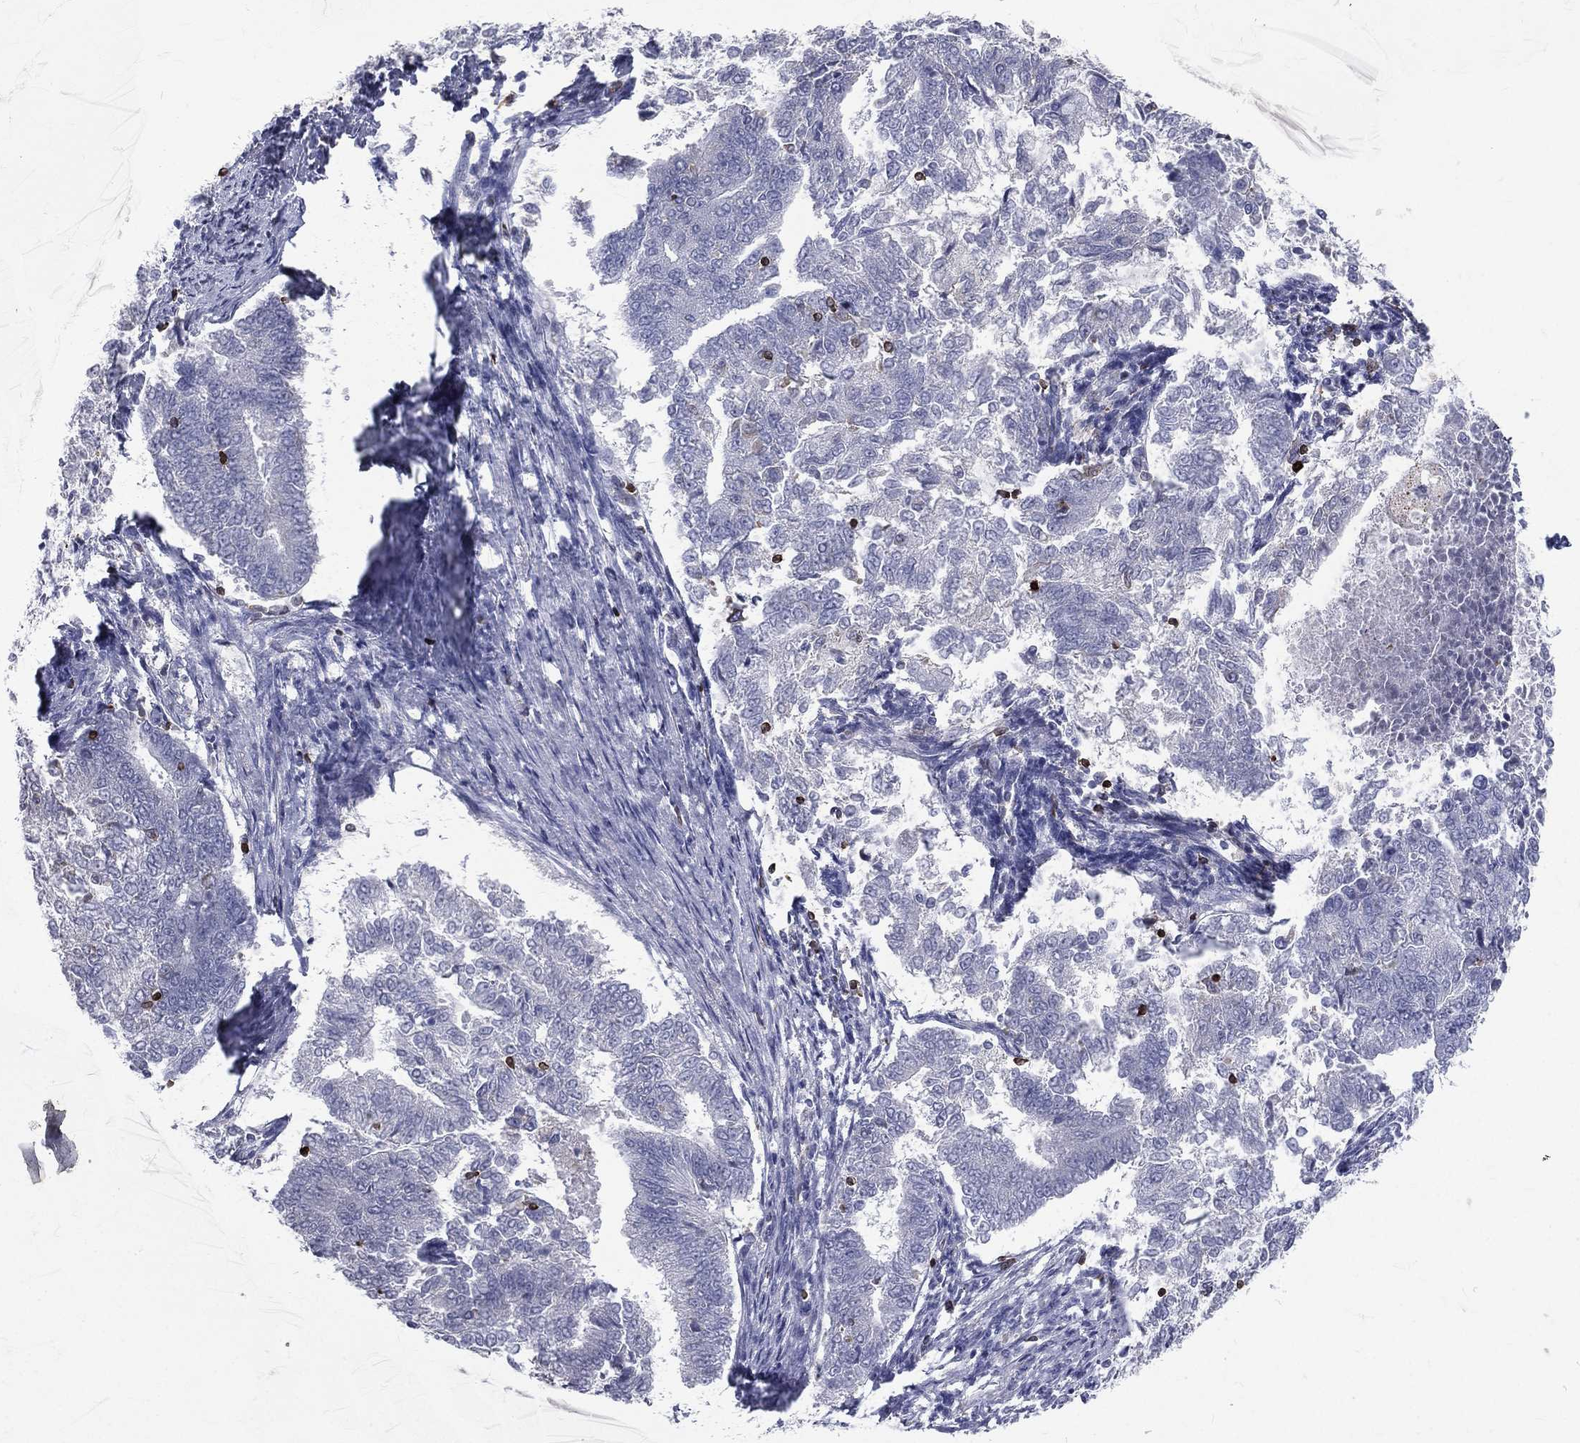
{"staining": {"intensity": "negative", "quantity": "none", "location": "none"}, "tissue": "endometrial cancer", "cell_type": "Tumor cells", "image_type": "cancer", "snomed": [{"axis": "morphology", "description": "Adenocarcinoma, NOS"}, {"axis": "topography", "description": "Endometrium"}], "caption": "High magnification brightfield microscopy of adenocarcinoma (endometrial) stained with DAB (brown) and counterstained with hematoxylin (blue): tumor cells show no significant positivity. (DAB (3,3'-diaminobenzidine) immunohistochemistry visualized using brightfield microscopy, high magnification).", "gene": "CTSW", "patient": {"sex": "female", "age": 65}}